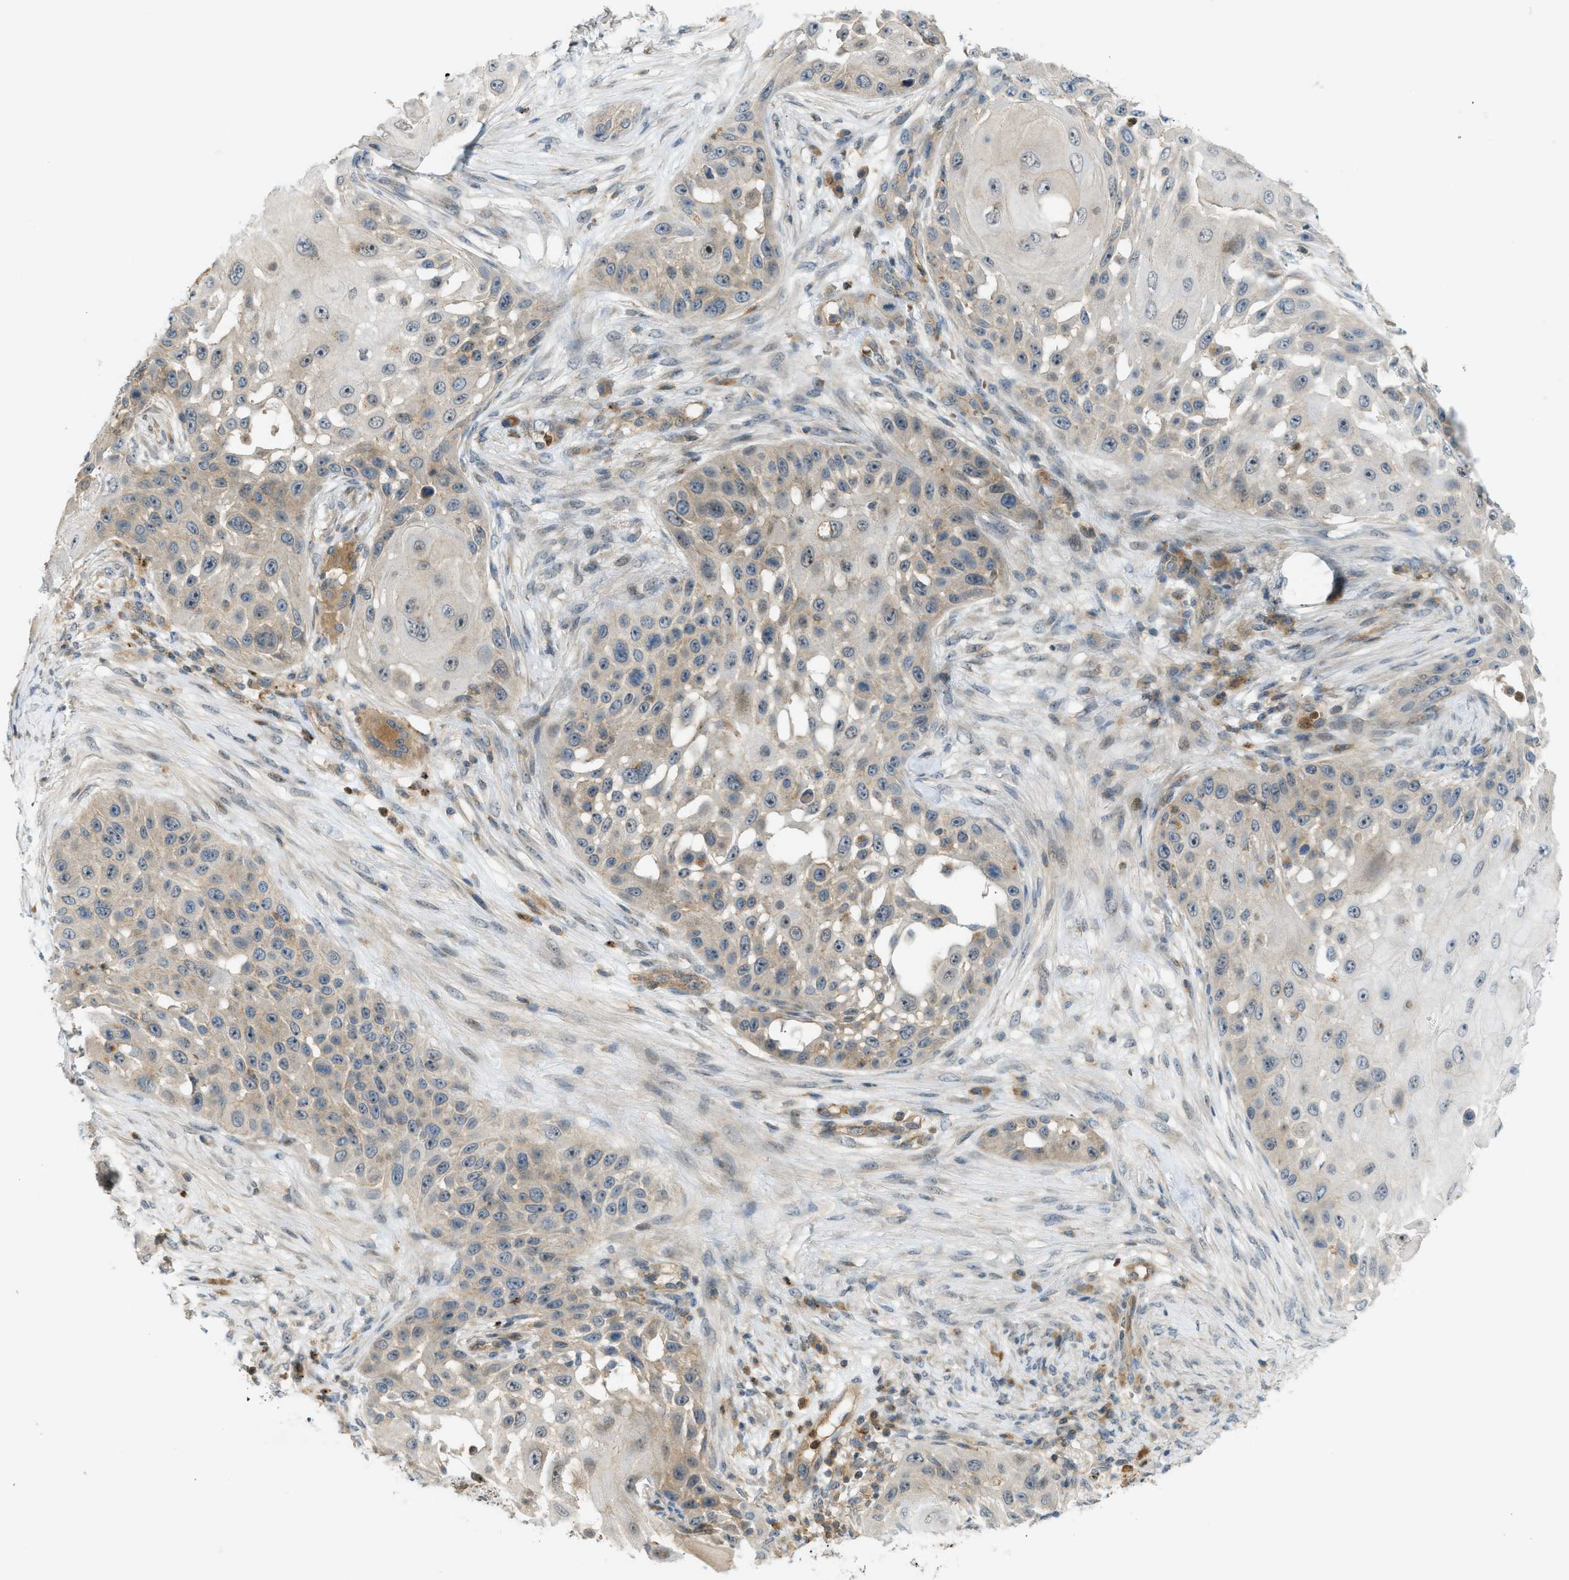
{"staining": {"intensity": "weak", "quantity": "<25%", "location": "cytoplasmic/membranous"}, "tissue": "skin cancer", "cell_type": "Tumor cells", "image_type": "cancer", "snomed": [{"axis": "morphology", "description": "Squamous cell carcinoma, NOS"}, {"axis": "topography", "description": "Skin"}], "caption": "Skin squamous cell carcinoma was stained to show a protein in brown. There is no significant expression in tumor cells.", "gene": "GRK6", "patient": {"sex": "female", "age": 44}}